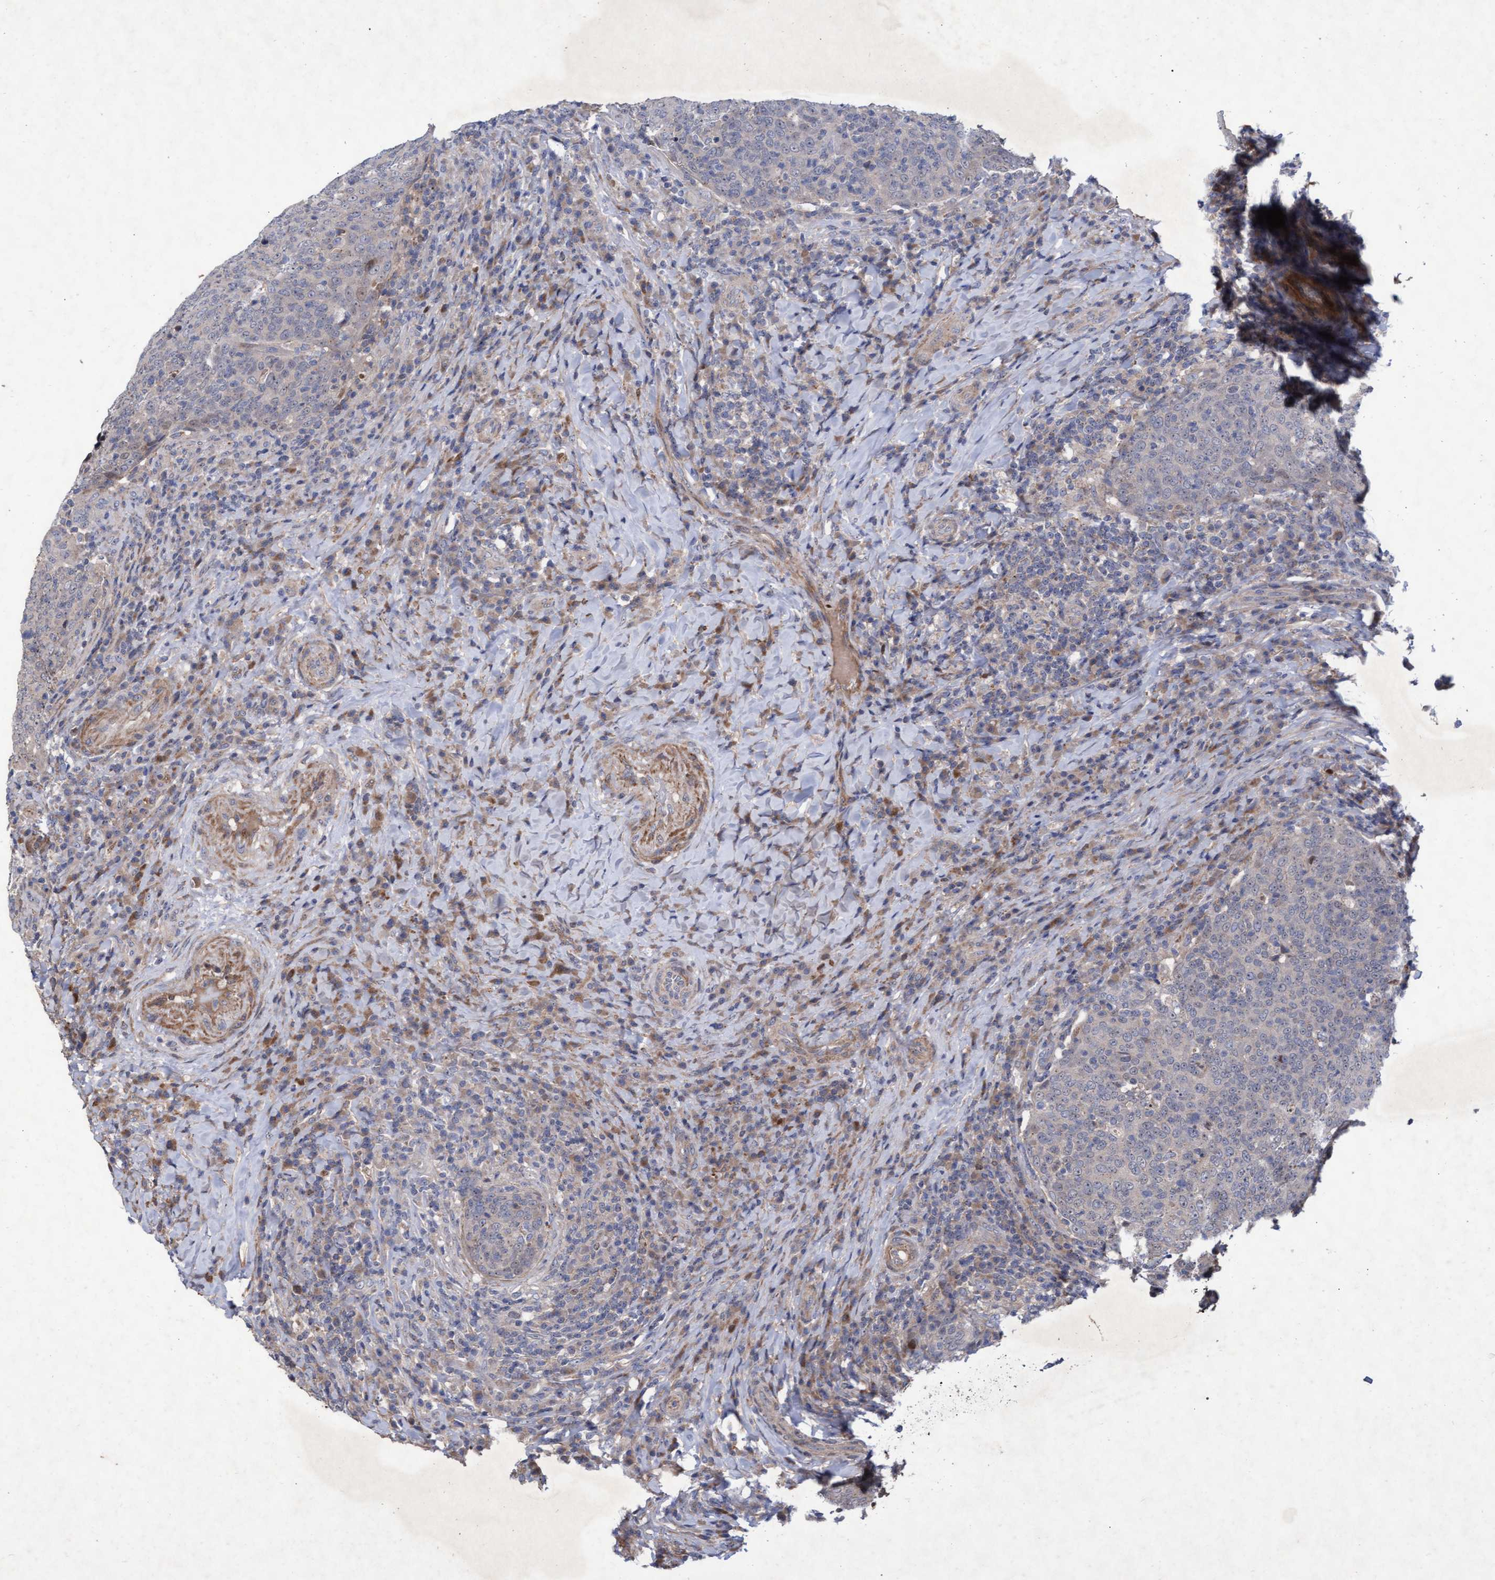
{"staining": {"intensity": "negative", "quantity": "none", "location": "none"}, "tissue": "head and neck cancer", "cell_type": "Tumor cells", "image_type": "cancer", "snomed": [{"axis": "morphology", "description": "Squamous cell carcinoma, NOS"}, {"axis": "morphology", "description": "Squamous cell carcinoma, metastatic, NOS"}, {"axis": "topography", "description": "Lymph node"}, {"axis": "topography", "description": "Head-Neck"}], "caption": "DAB immunohistochemical staining of head and neck cancer reveals no significant positivity in tumor cells. (DAB IHC visualized using brightfield microscopy, high magnification).", "gene": "ABCF2", "patient": {"sex": "male", "age": 62}}